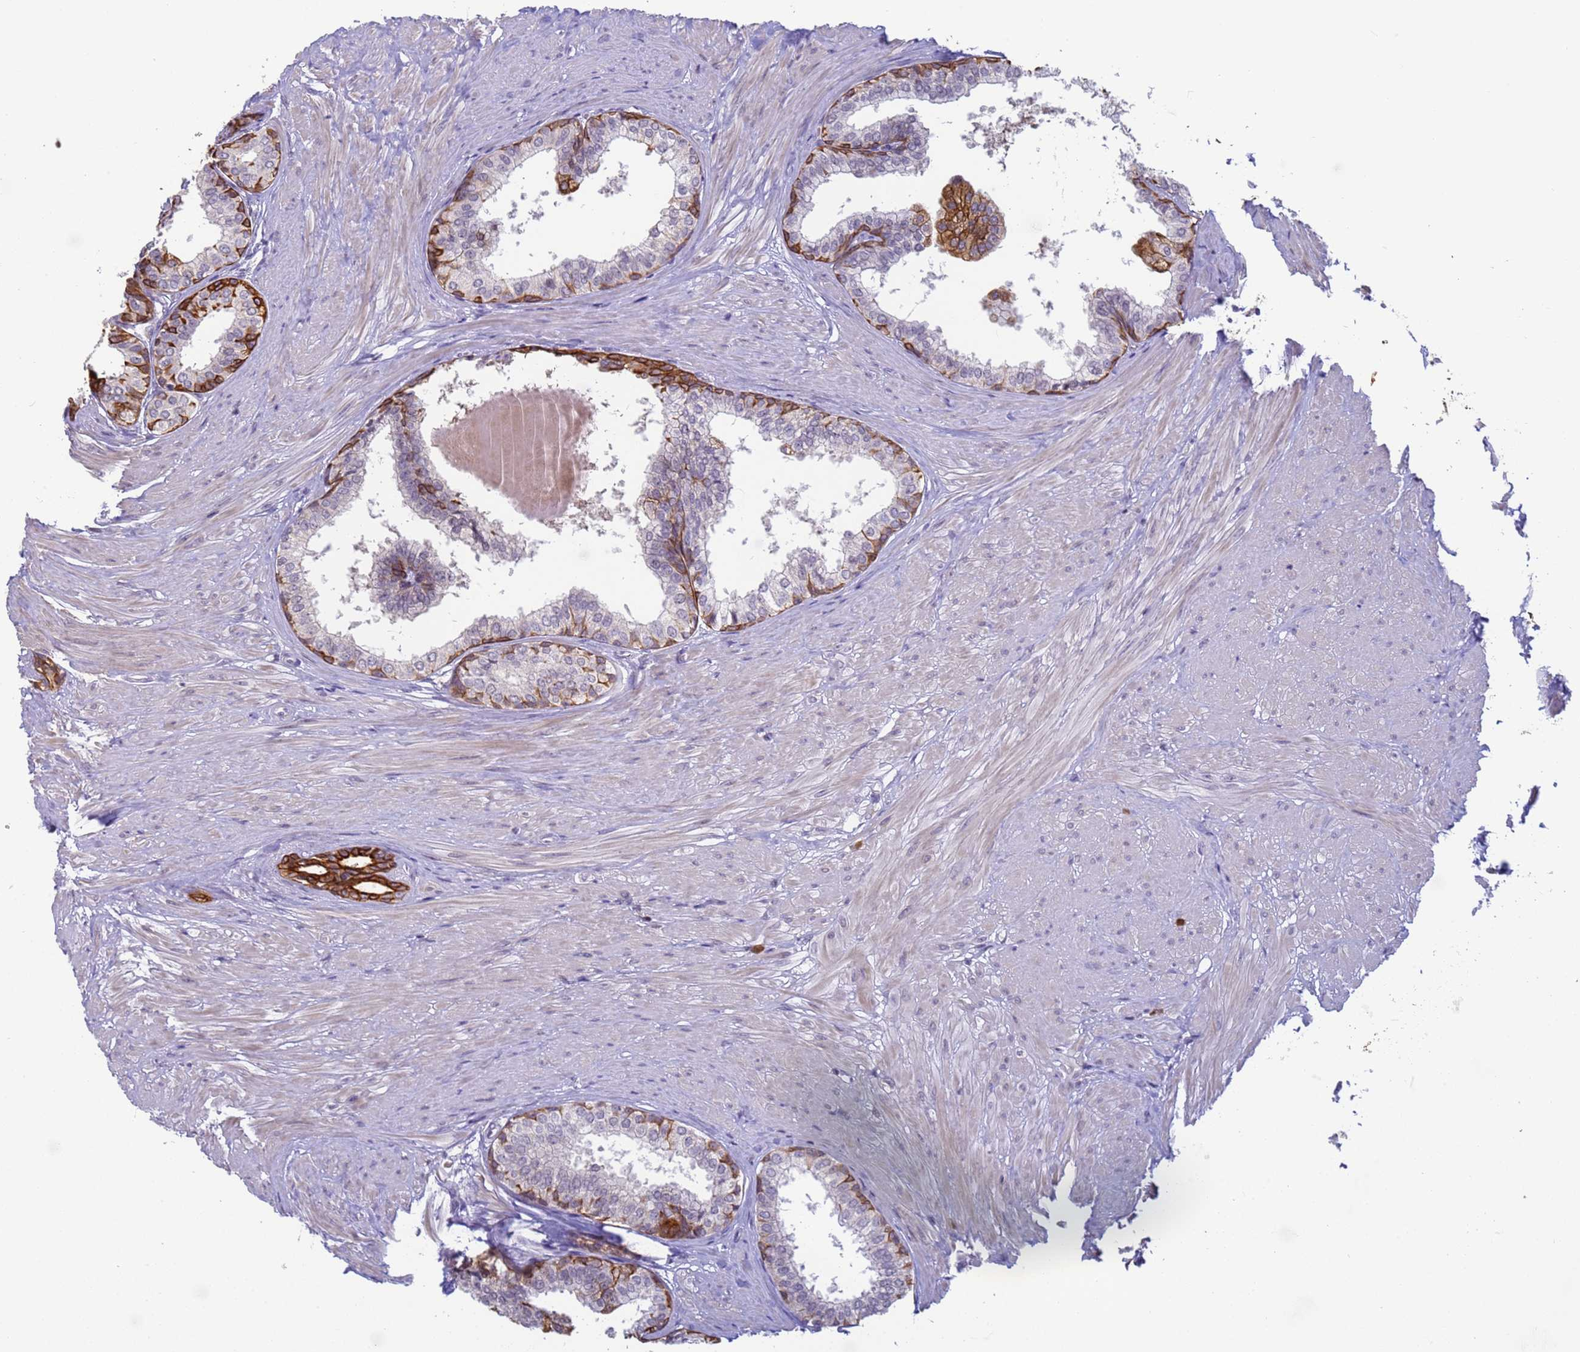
{"staining": {"intensity": "strong", "quantity": "<25%", "location": "cytoplasmic/membranous"}, "tissue": "prostate", "cell_type": "Glandular cells", "image_type": "normal", "snomed": [{"axis": "morphology", "description": "Normal tissue, NOS"}, {"axis": "topography", "description": "Prostate"}], "caption": "Protein expression analysis of benign prostate demonstrates strong cytoplasmic/membranous expression in approximately <25% of glandular cells.", "gene": "VWA3A", "patient": {"sex": "male", "age": 48}}